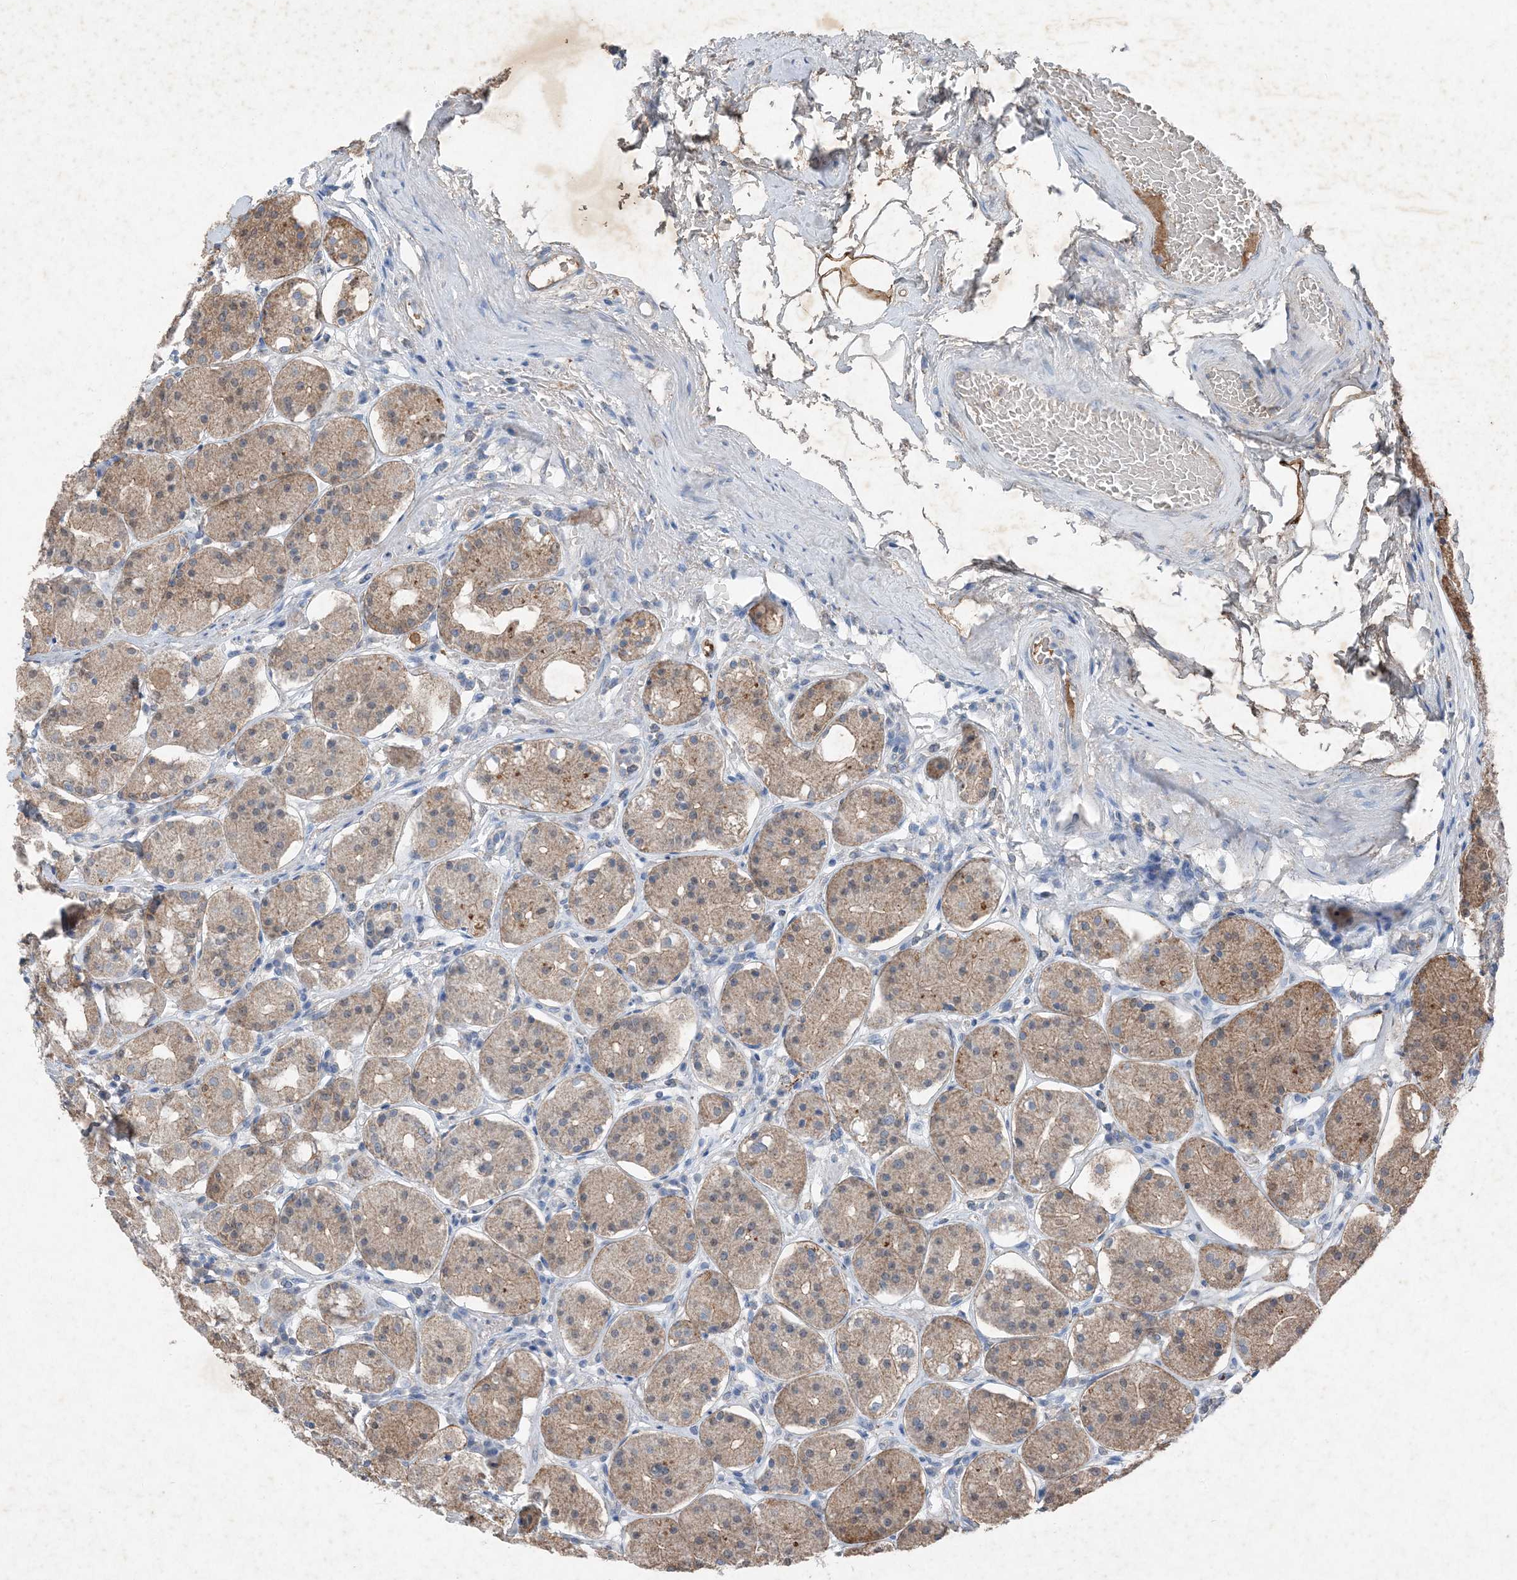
{"staining": {"intensity": "moderate", "quantity": "25%-75%", "location": "cytoplasmic/membranous"}, "tissue": "stomach", "cell_type": "Glandular cells", "image_type": "normal", "snomed": [{"axis": "morphology", "description": "Normal tissue, NOS"}, {"axis": "topography", "description": "Stomach"}, {"axis": "topography", "description": "Stomach, lower"}], "caption": "DAB (3,3'-diaminobenzidine) immunohistochemical staining of normal human stomach demonstrates moderate cytoplasmic/membranous protein staining in about 25%-75% of glandular cells.", "gene": "FCN3", "patient": {"sex": "female", "age": 56}}